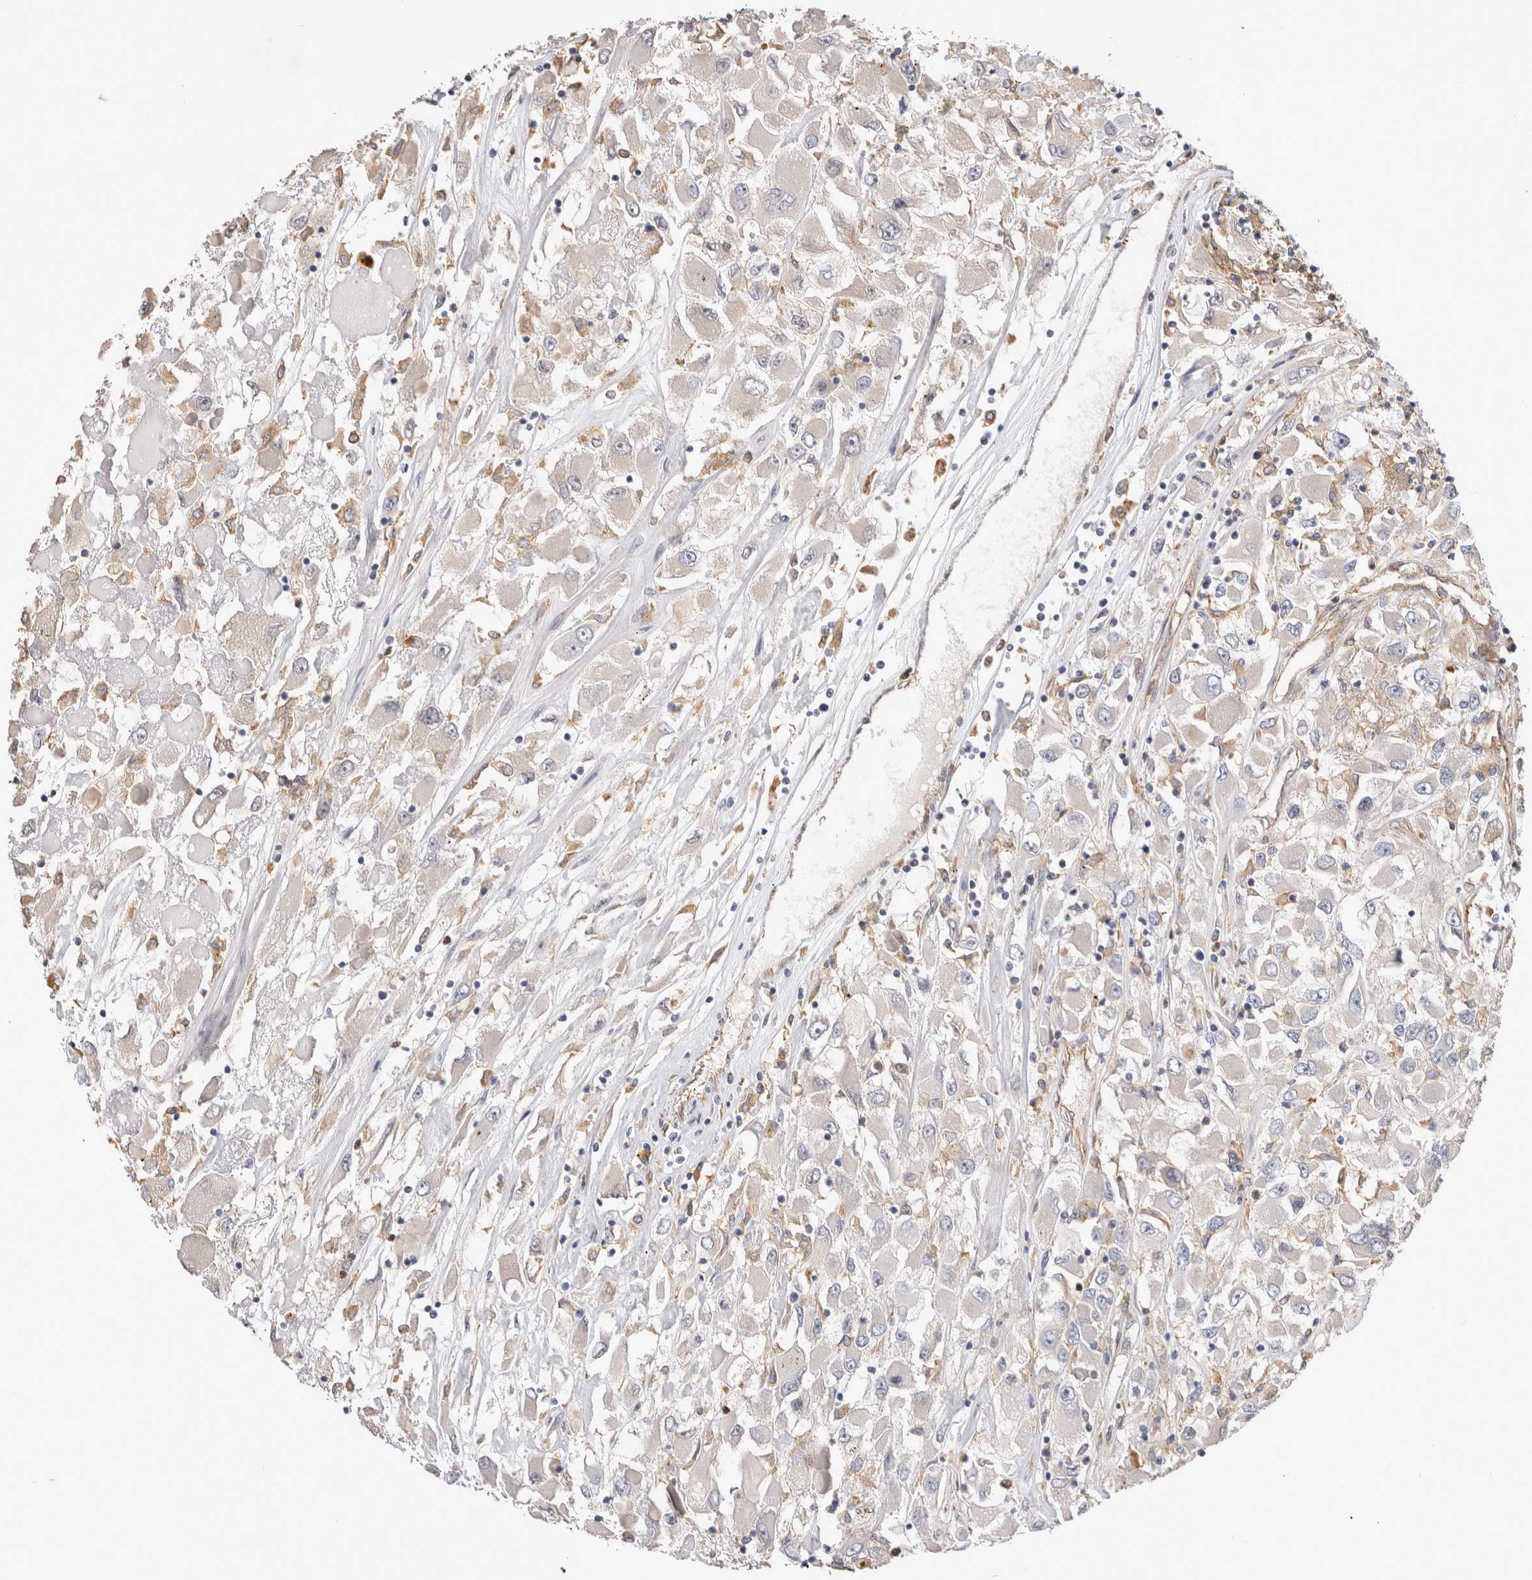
{"staining": {"intensity": "negative", "quantity": "none", "location": "none"}, "tissue": "renal cancer", "cell_type": "Tumor cells", "image_type": "cancer", "snomed": [{"axis": "morphology", "description": "Adenocarcinoma, NOS"}, {"axis": "topography", "description": "Kidney"}], "caption": "Tumor cells are negative for protein expression in human renal cancer (adenocarcinoma).", "gene": "BNIP2", "patient": {"sex": "female", "age": 52}}